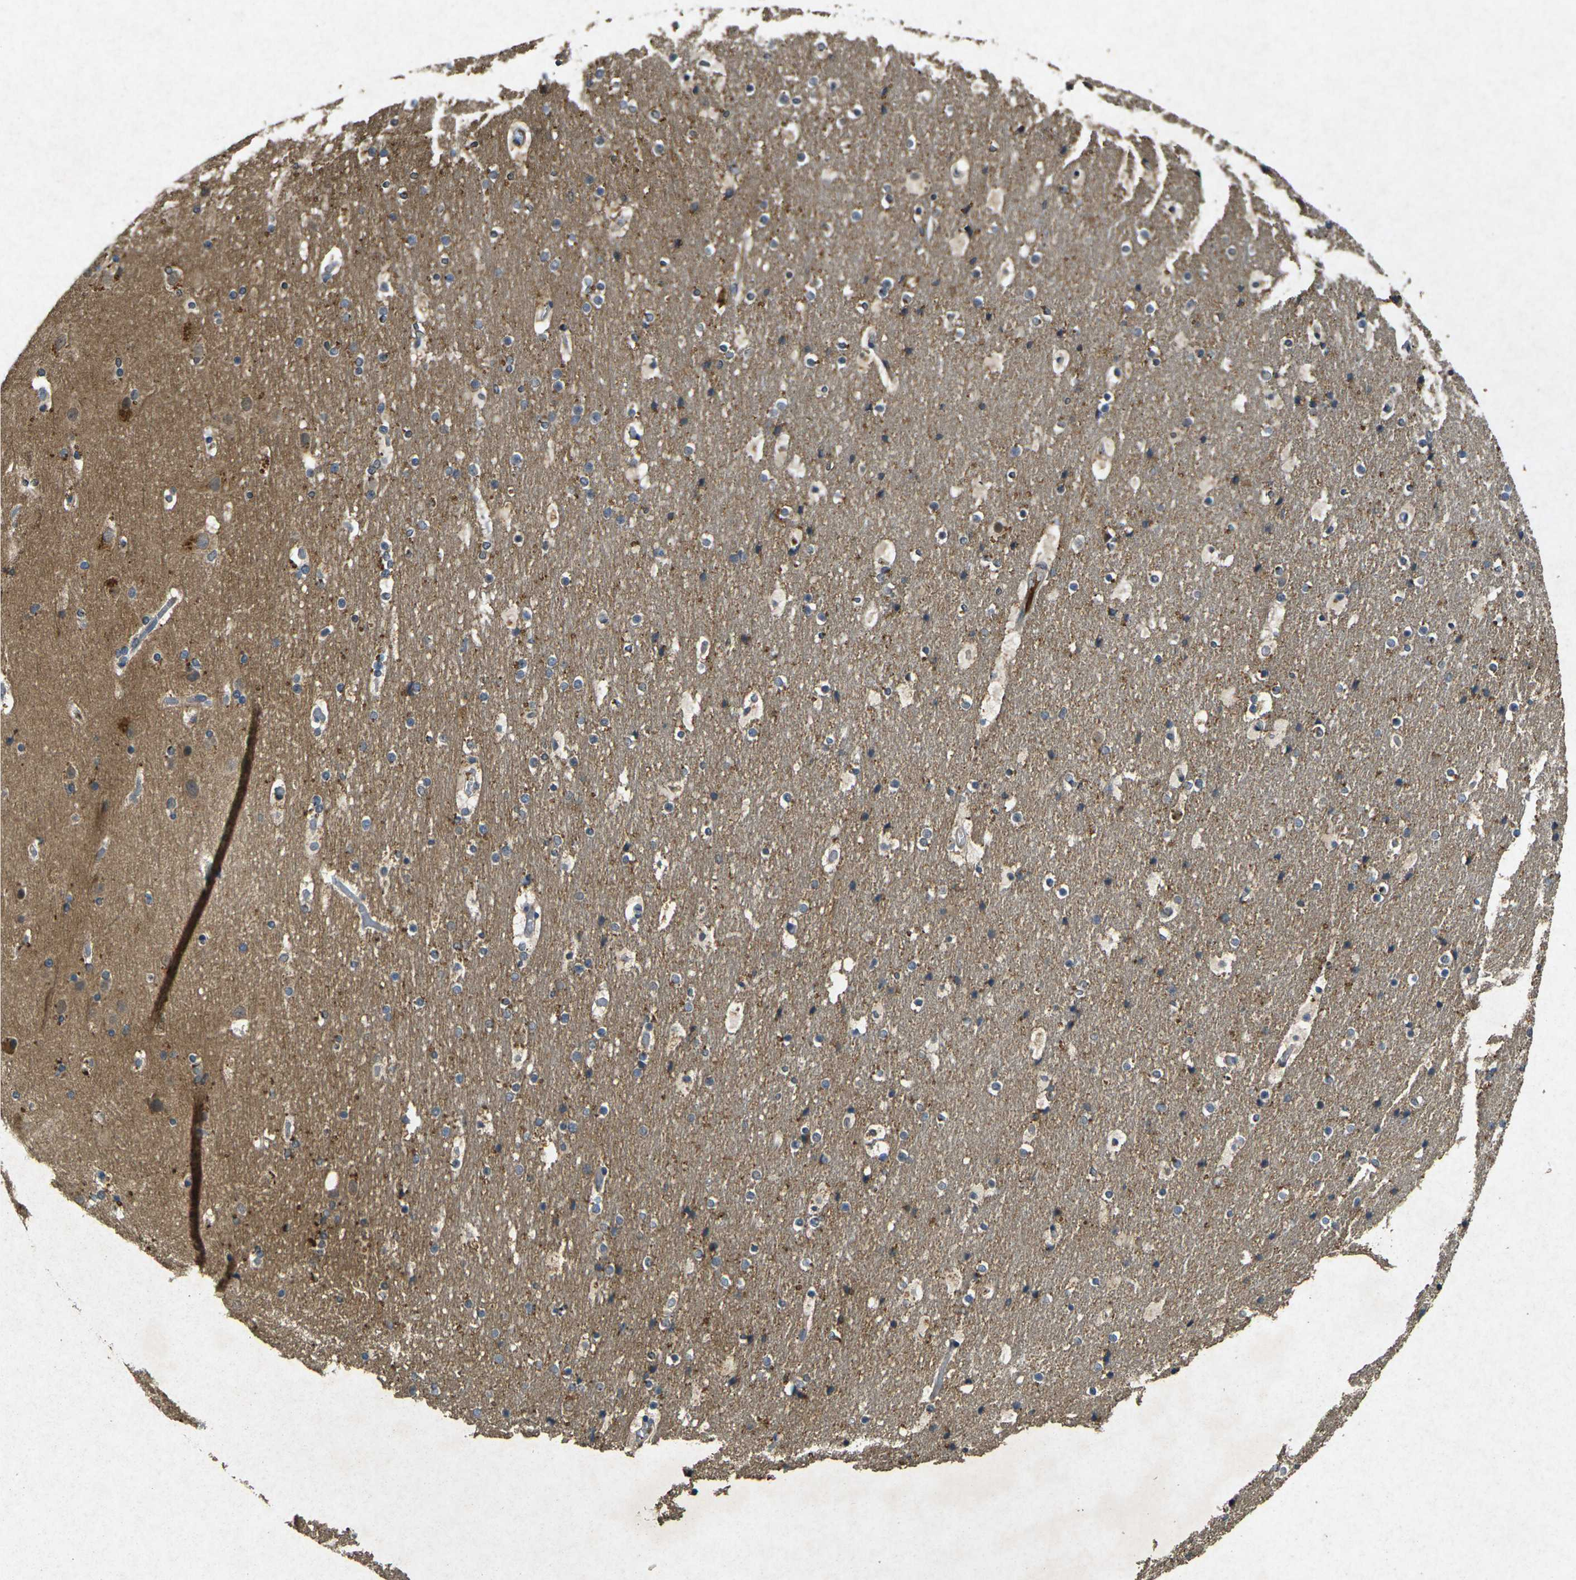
{"staining": {"intensity": "negative", "quantity": "none", "location": "none"}, "tissue": "cerebral cortex", "cell_type": "Endothelial cells", "image_type": "normal", "snomed": [{"axis": "morphology", "description": "Normal tissue, NOS"}, {"axis": "topography", "description": "Cerebral cortex"}], "caption": "IHC image of normal cerebral cortex: human cerebral cortex stained with DAB (3,3'-diaminobenzidine) demonstrates no significant protein positivity in endothelial cells. (DAB immunohistochemistry, high magnification).", "gene": "RGMA", "patient": {"sex": "male", "age": 57}}